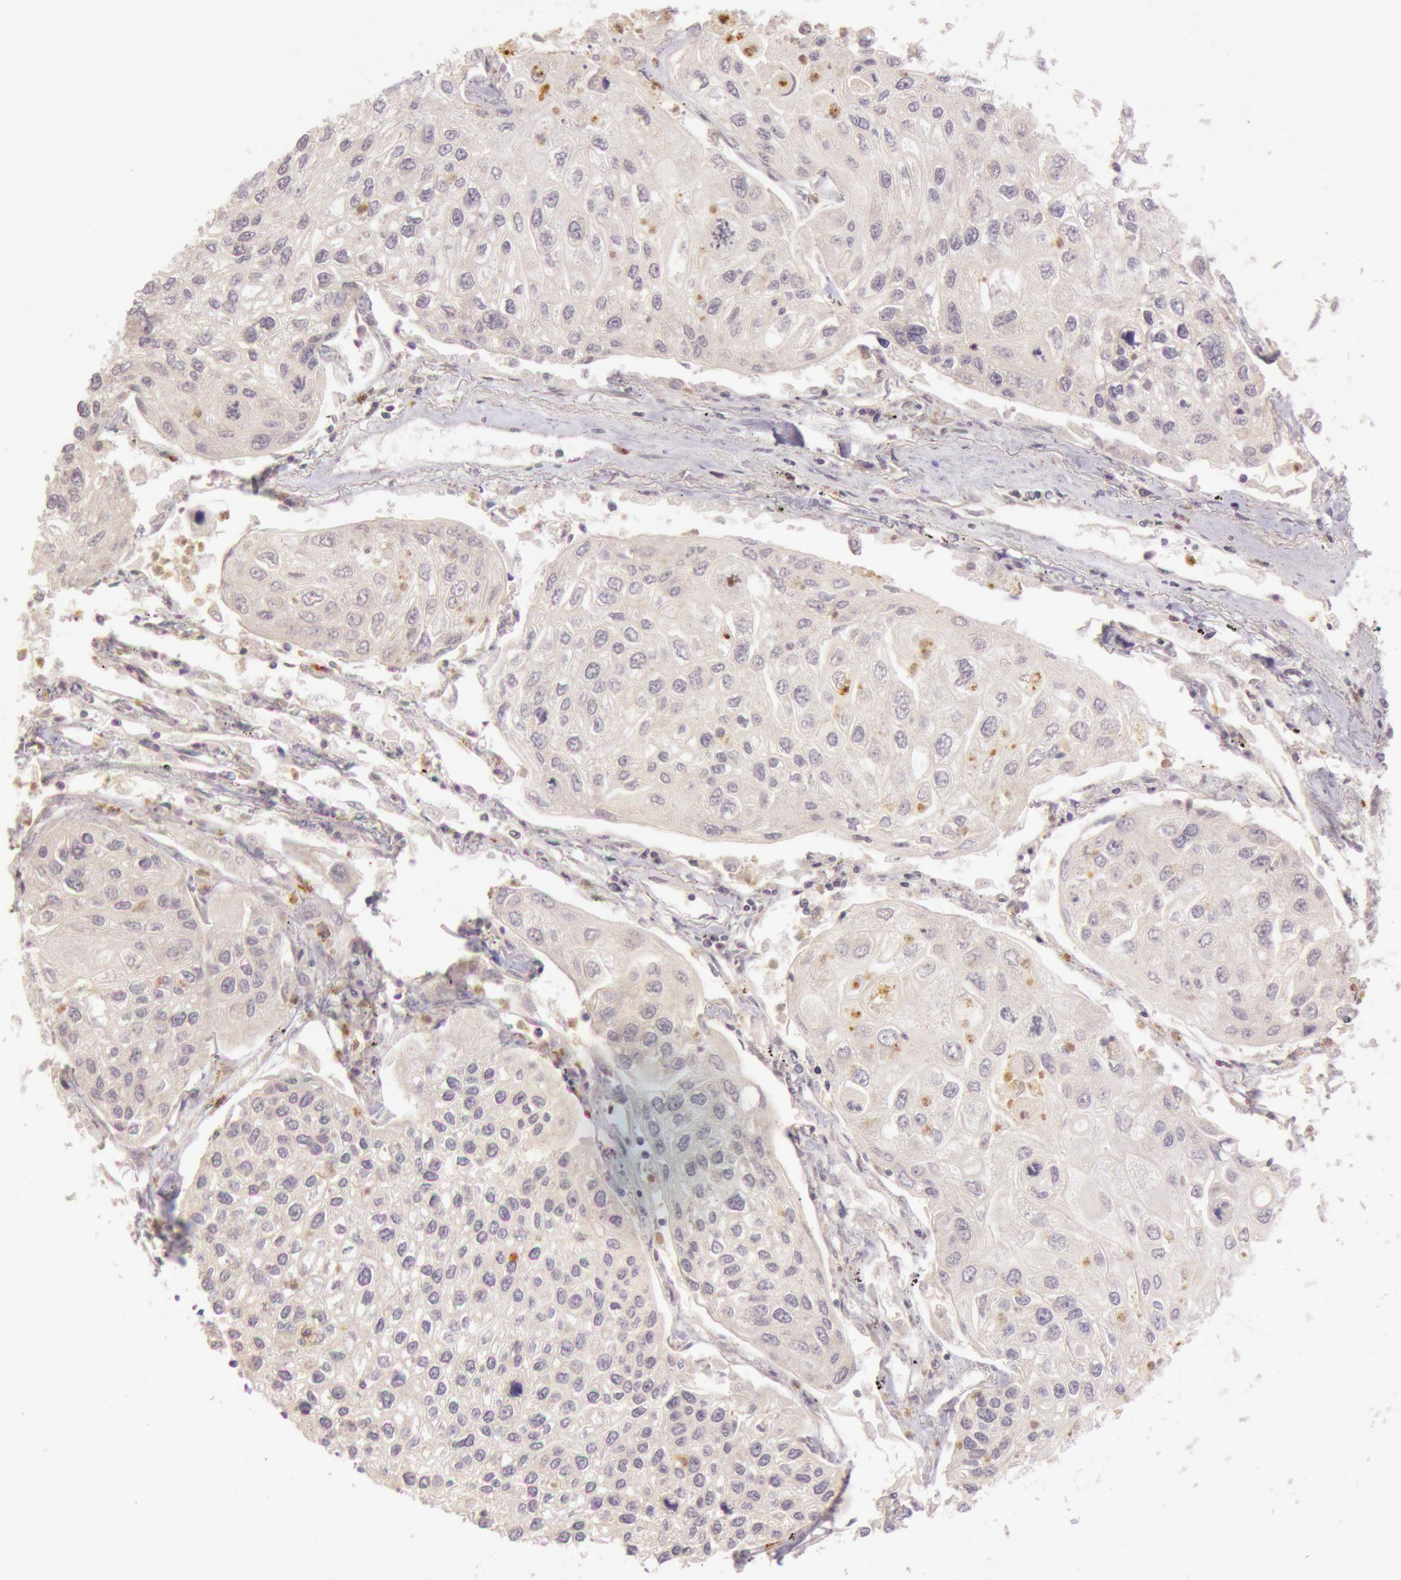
{"staining": {"intensity": "weak", "quantity": ">75%", "location": "cytoplasmic/membranous"}, "tissue": "lung cancer", "cell_type": "Tumor cells", "image_type": "cancer", "snomed": [{"axis": "morphology", "description": "Squamous cell carcinoma, NOS"}, {"axis": "topography", "description": "Lung"}], "caption": "This micrograph exhibits lung squamous cell carcinoma stained with IHC to label a protein in brown. The cytoplasmic/membranous of tumor cells show weak positivity for the protein. Nuclei are counter-stained blue.", "gene": "ATG2B", "patient": {"sex": "male", "age": 75}}